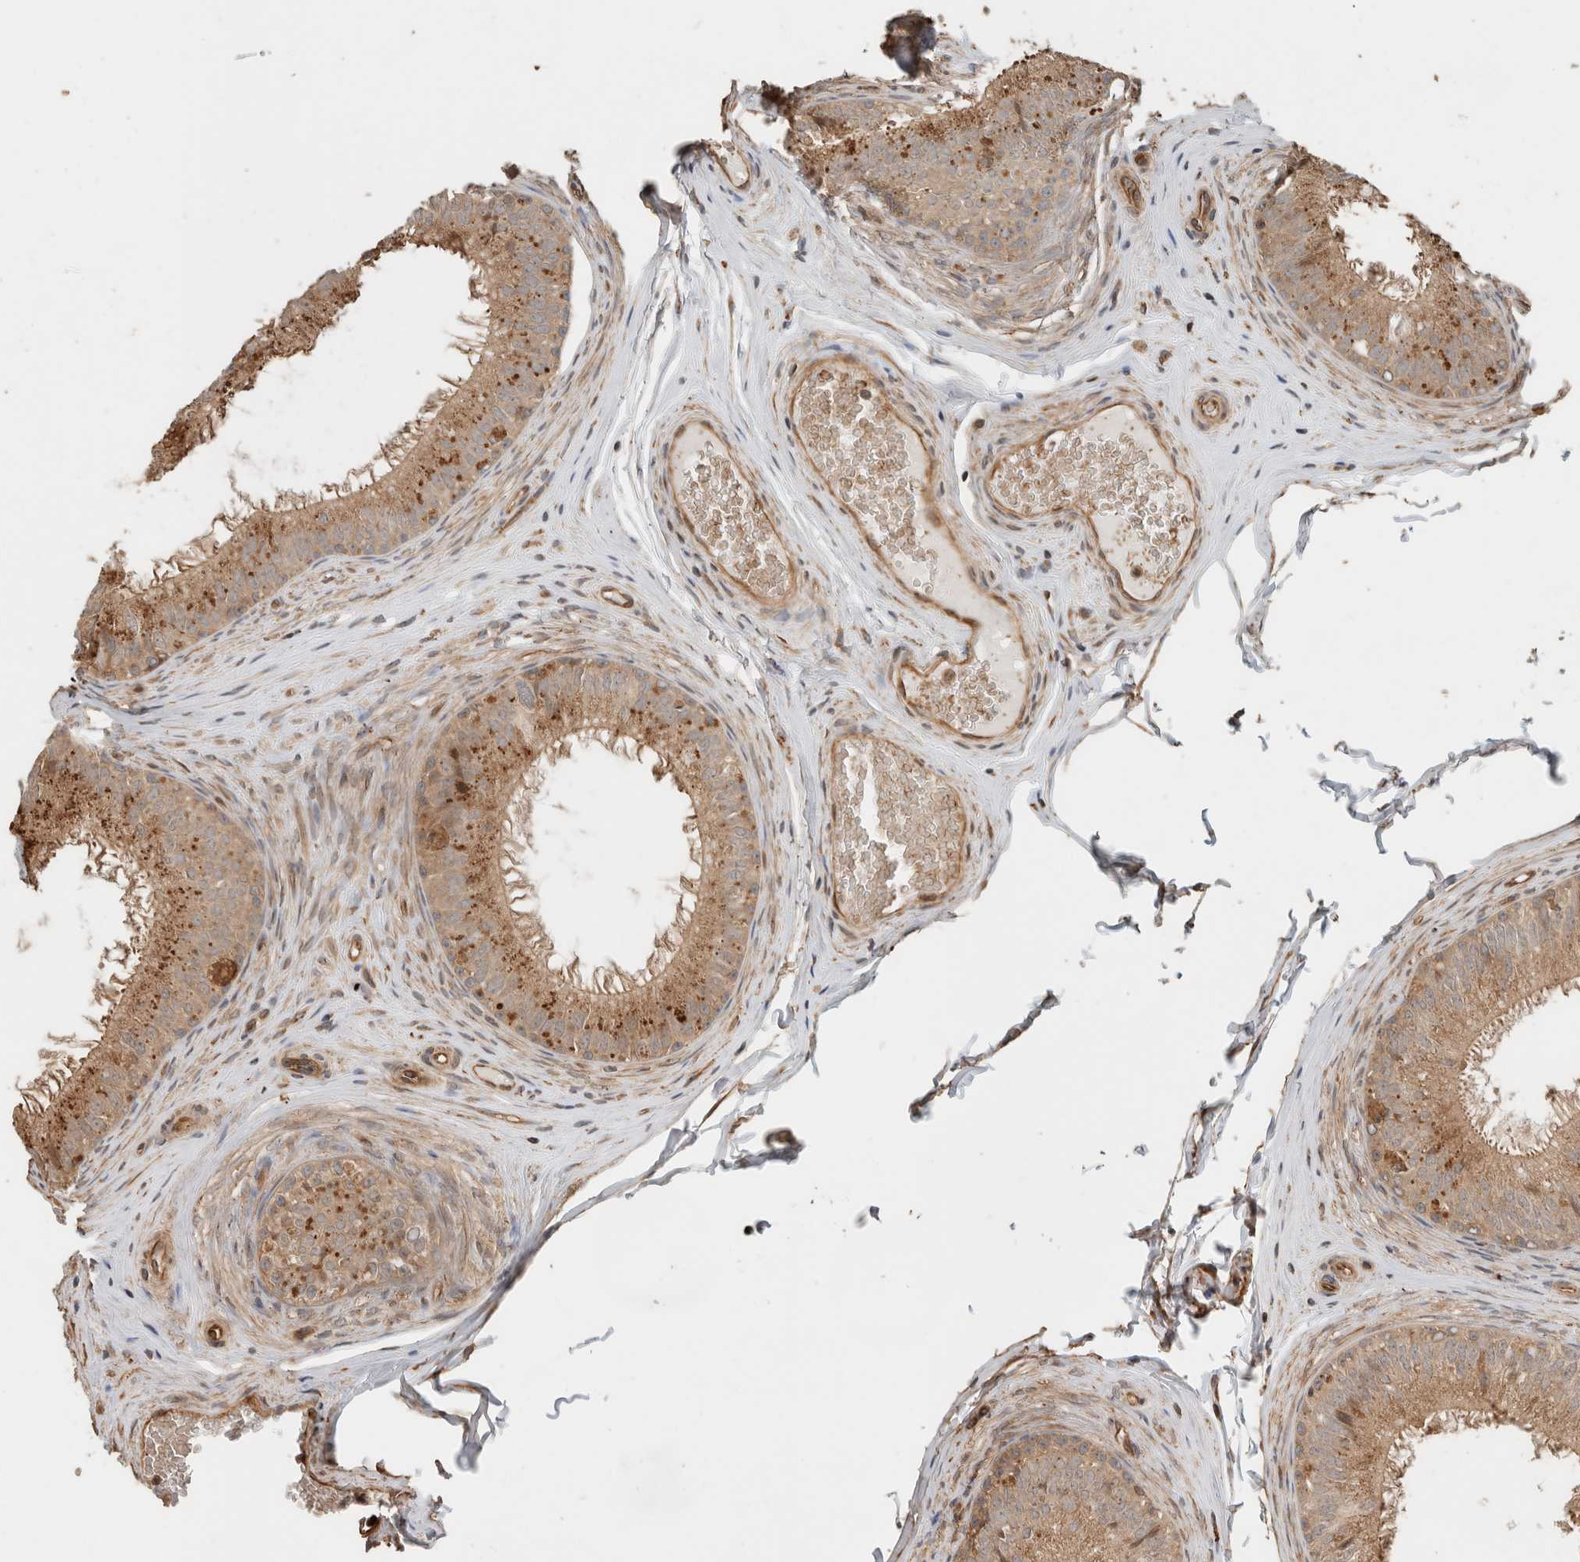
{"staining": {"intensity": "moderate", "quantity": ">75%", "location": "cytoplasmic/membranous,nuclear"}, "tissue": "epididymis", "cell_type": "Glandular cells", "image_type": "normal", "snomed": [{"axis": "morphology", "description": "Normal tissue, NOS"}, {"axis": "topography", "description": "Epididymis"}], "caption": "This is a micrograph of IHC staining of normal epididymis, which shows moderate staining in the cytoplasmic/membranous,nuclear of glandular cells.", "gene": "OTUD6B", "patient": {"sex": "male", "age": 32}}